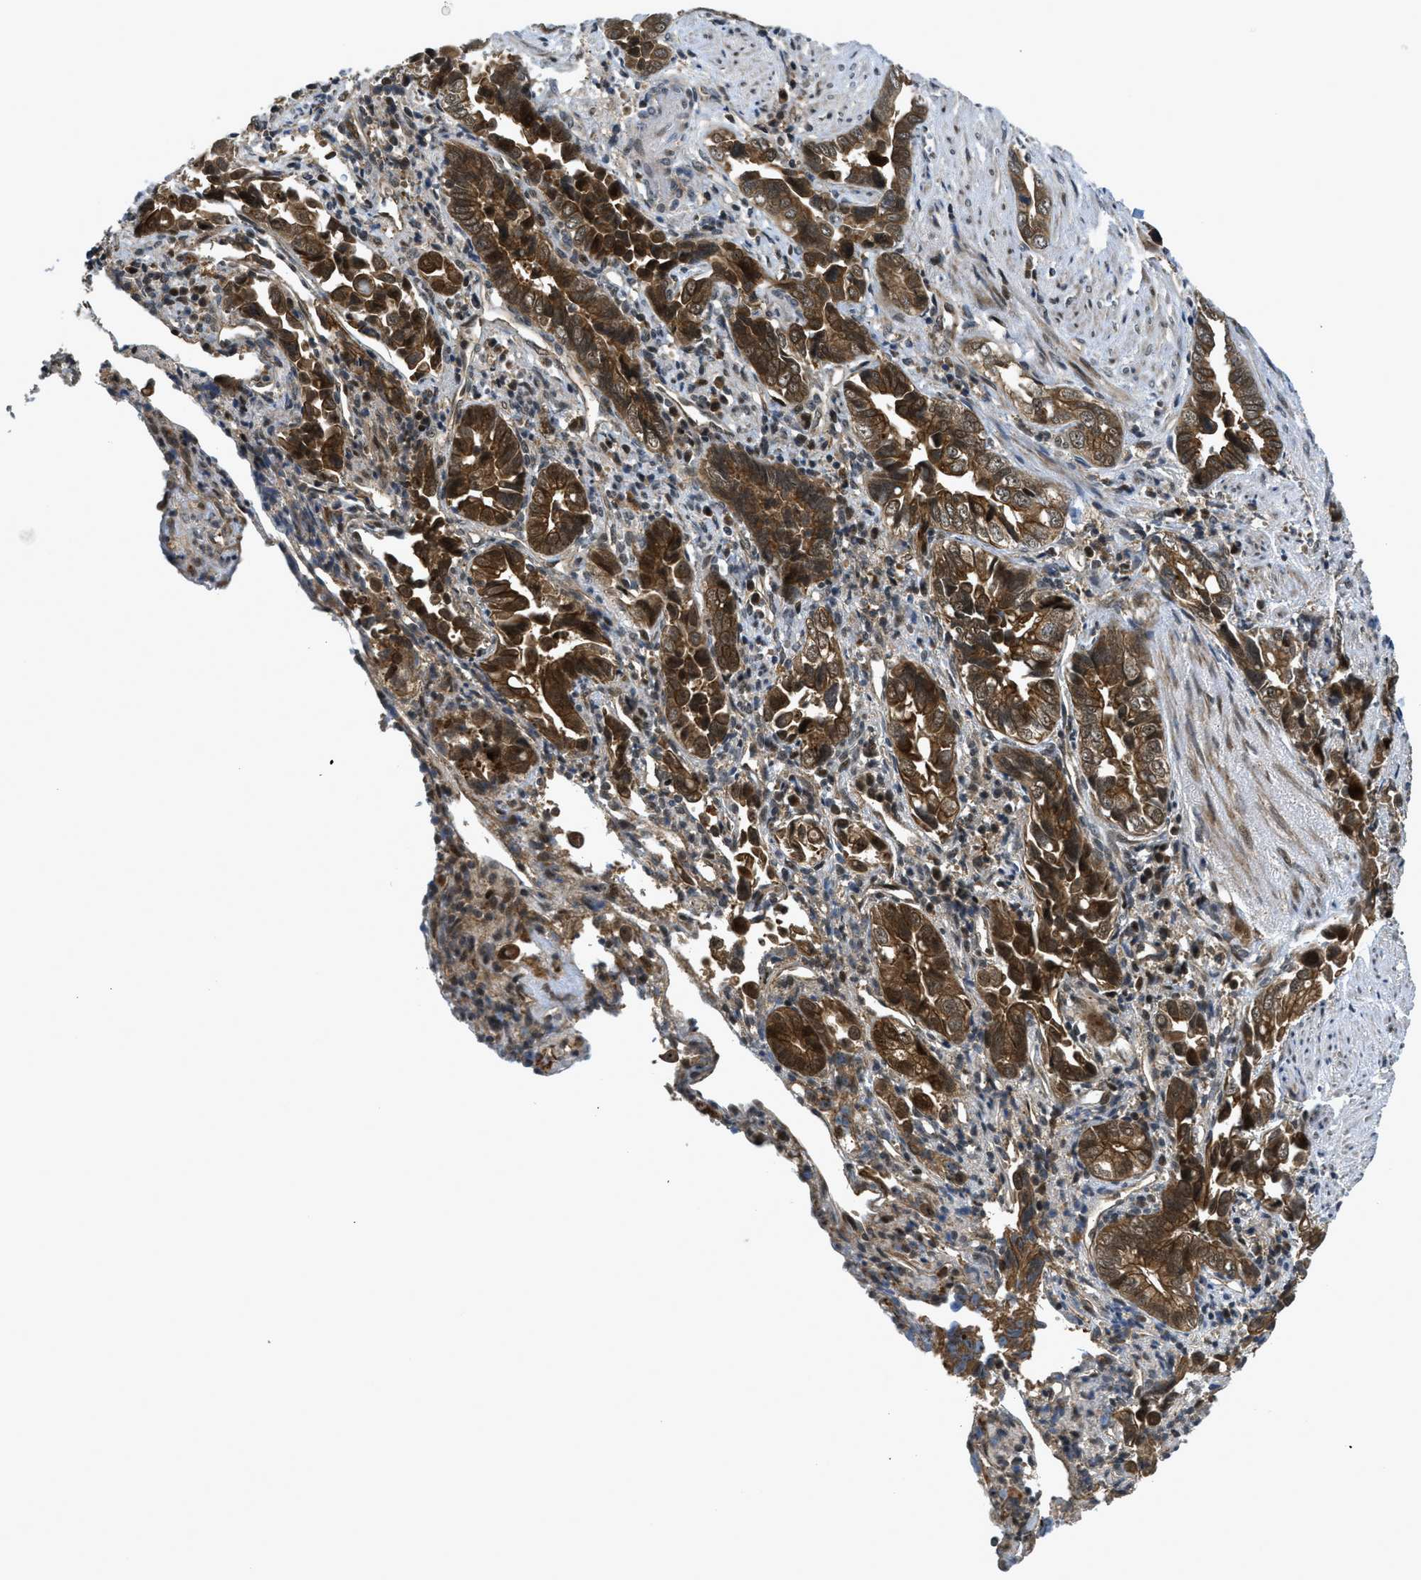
{"staining": {"intensity": "moderate", "quantity": ">75%", "location": "cytoplasmic/membranous"}, "tissue": "liver cancer", "cell_type": "Tumor cells", "image_type": "cancer", "snomed": [{"axis": "morphology", "description": "Cholangiocarcinoma"}, {"axis": "topography", "description": "Liver"}], "caption": "Approximately >75% of tumor cells in human liver cancer (cholangiocarcinoma) exhibit moderate cytoplasmic/membranous protein expression as visualized by brown immunohistochemical staining.", "gene": "DNAJC28", "patient": {"sex": "female", "age": 79}}